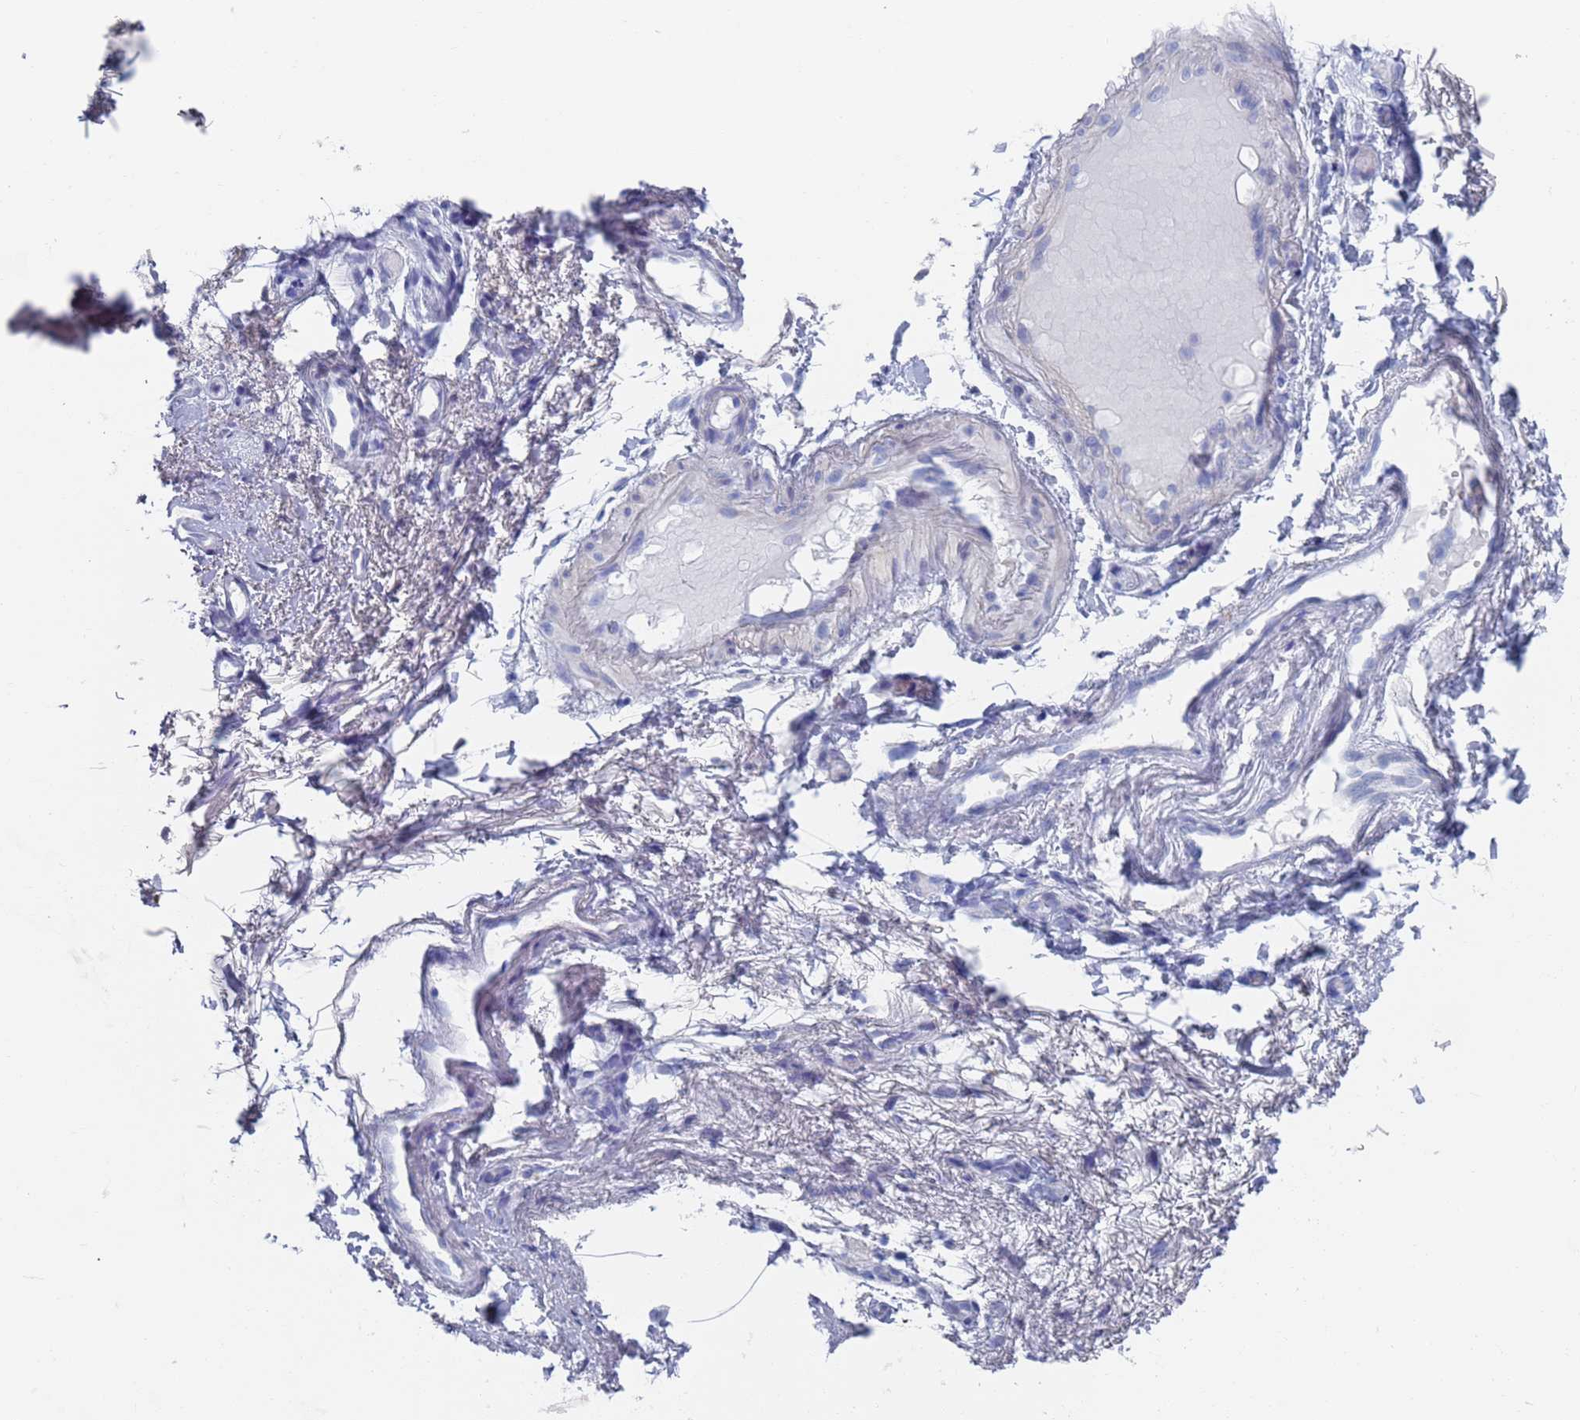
{"staining": {"intensity": "negative", "quantity": "none", "location": "none"}, "tissue": "adipose tissue", "cell_type": "Adipocytes", "image_type": "normal", "snomed": [{"axis": "morphology", "description": "Normal tissue, NOS"}, {"axis": "morphology", "description": "Basal cell carcinoma"}, {"axis": "topography", "description": "Cartilage tissue"}, {"axis": "topography", "description": "Nasopharynx"}, {"axis": "topography", "description": "Oral tissue"}], "caption": "This is a histopathology image of immunohistochemistry (IHC) staining of normal adipose tissue, which shows no expression in adipocytes. The staining is performed using DAB (3,3'-diaminobenzidine) brown chromogen with nuclei counter-stained in using hematoxylin.", "gene": "FUCA1", "patient": {"sex": "female", "age": 77}}